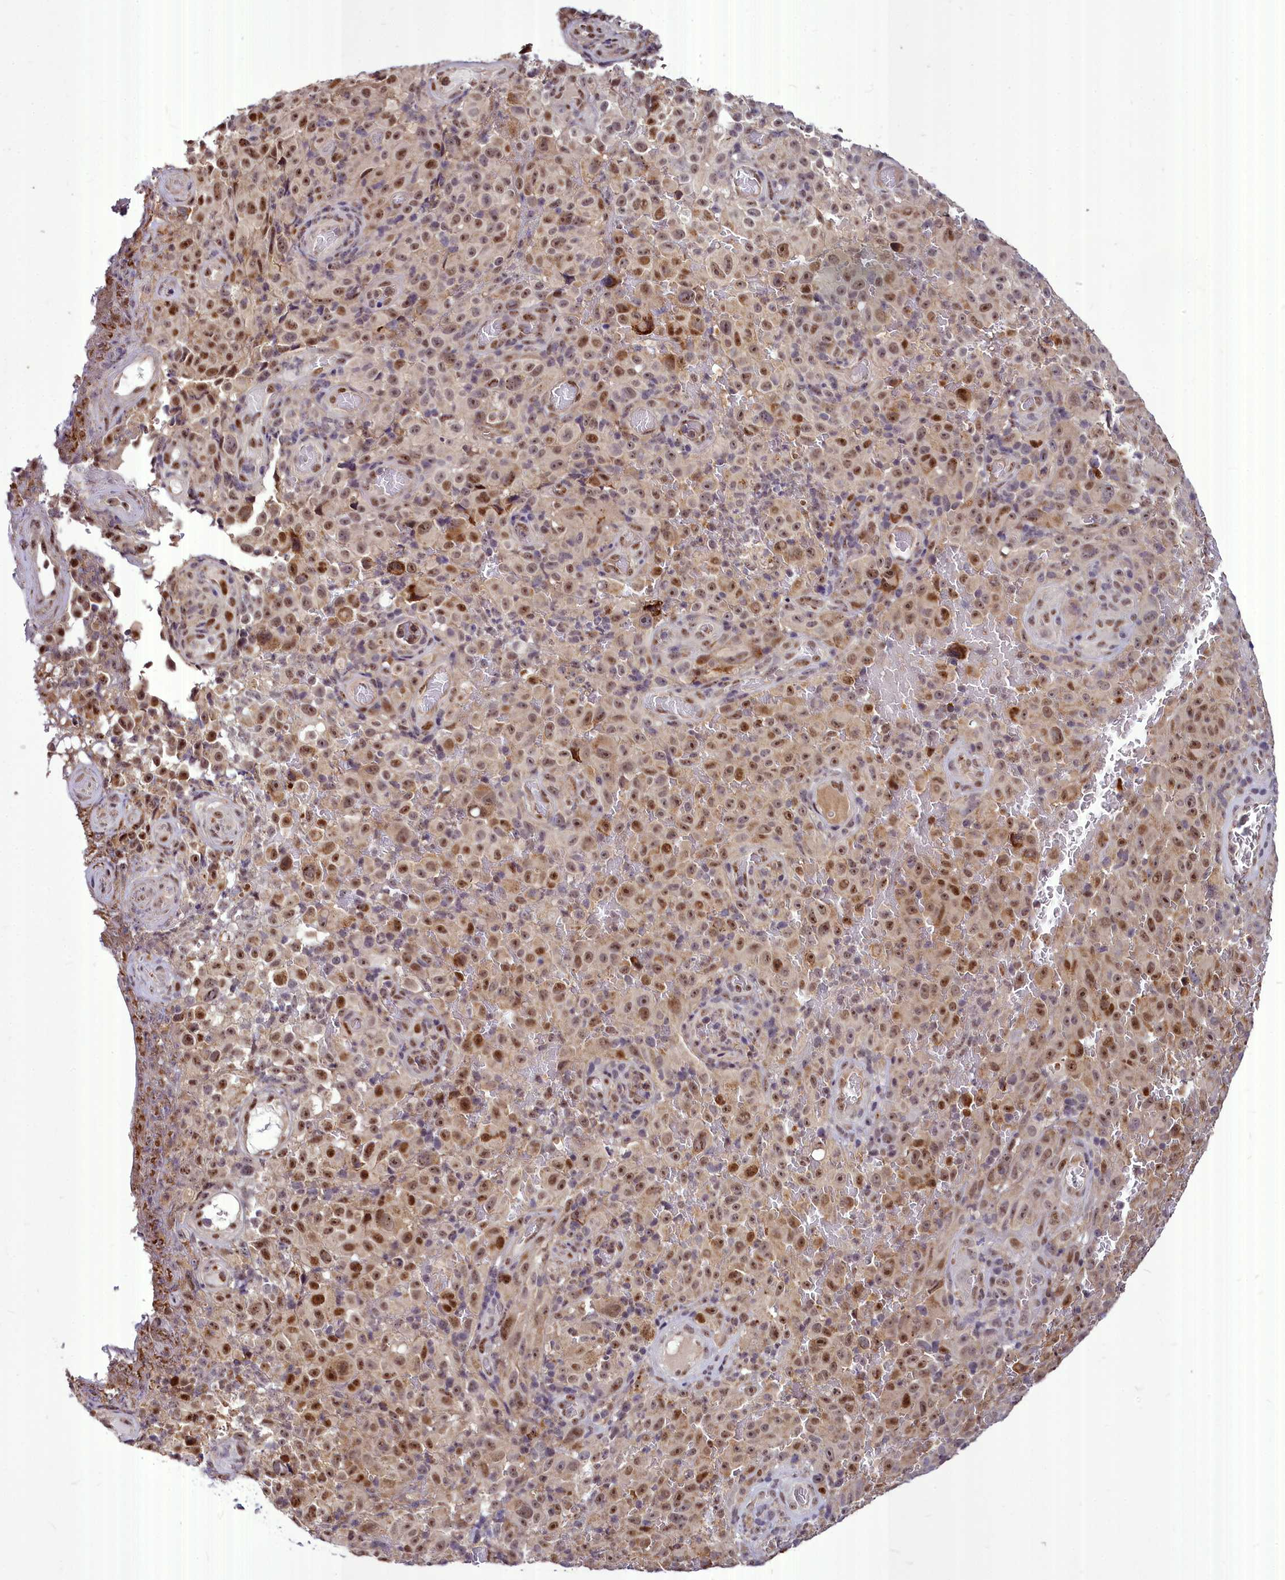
{"staining": {"intensity": "moderate", "quantity": ">75%", "location": "nuclear"}, "tissue": "melanoma", "cell_type": "Tumor cells", "image_type": "cancer", "snomed": [{"axis": "morphology", "description": "Malignant melanoma, NOS"}, {"axis": "topography", "description": "Skin"}], "caption": "Human melanoma stained with a brown dye exhibits moderate nuclear positive positivity in approximately >75% of tumor cells.", "gene": "MAML2", "patient": {"sex": "female", "age": 82}}